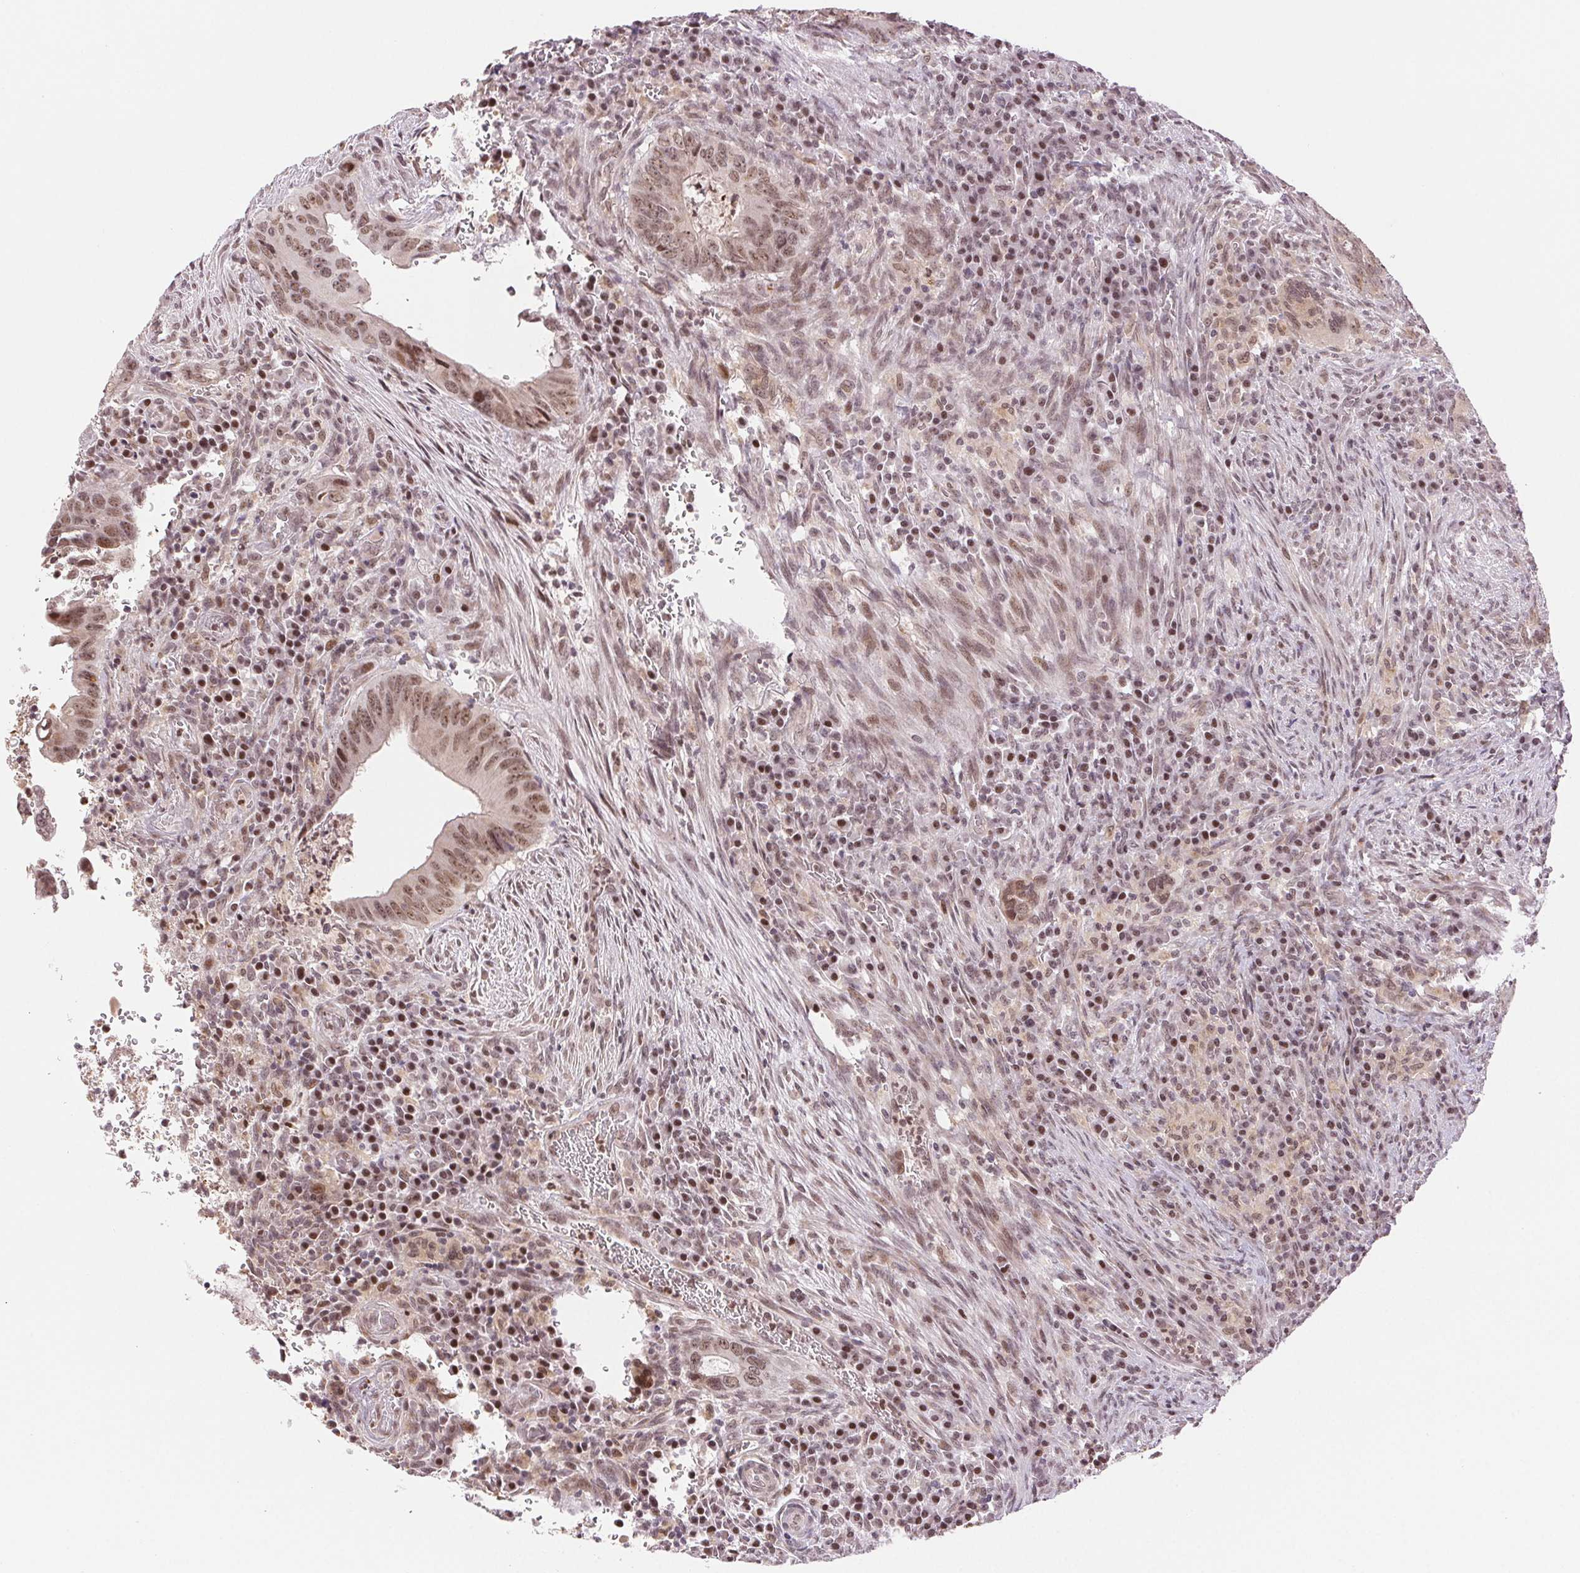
{"staining": {"intensity": "moderate", "quantity": ">75%", "location": "nuclear"}, "tissue": "colorectal cancer", "cell_type": "Tumor cells", "image_type": "cancer", "snomed": [{"axis": "morphology", "description": "Adenocarcinoma, NOS"}, {"axis": "topography", "description": "Colon"}], "caption": "Protein analysis of adenocarcinoma (colorectal) tissue shows moderate nuclear expression in about >75% of tumor cells.", "gene": "GRHL3", "patient": {"sex": "female", "age": 74}}